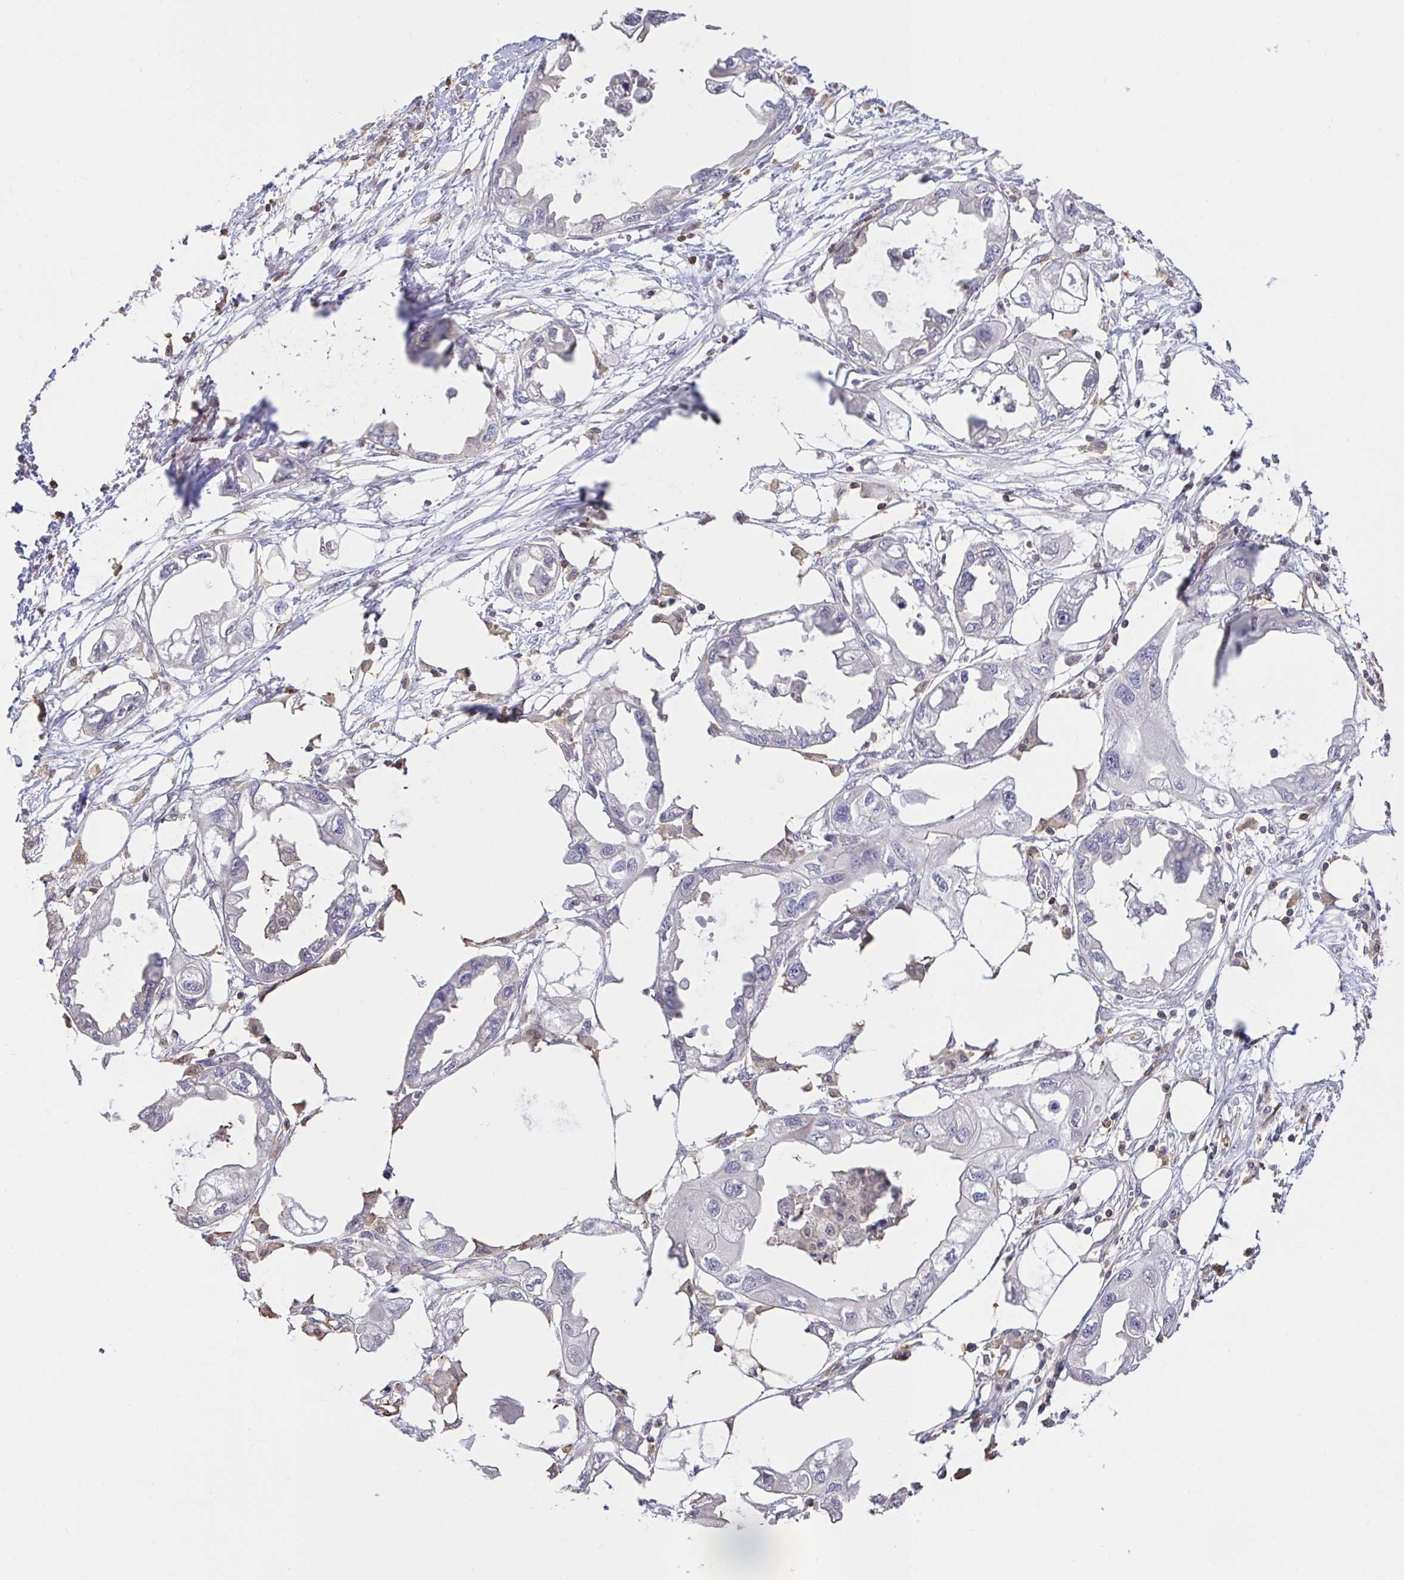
{"staining": {"intensity": "negative", "quantity": "none", "location": "none"}, "tissue": "endometrial cancer", "cell_type": "Tumor cells", "image_type": "cancer", "snomed": [{"axis": "morphology", "description": "Adenocarcinoma, NOS"}, {"axis": "morphology", "description": "Adenocarcinoma, metastatic, NOS"}, {"axis": "topography", "description": "Adipose tissue"}, {"axis": "topography", "description": "Endometrium"}], "caption": "An immunohistochemistry micrograph of endometrial adenocarcinoma is shown. There is no staining in tumor cells of endometrial adenocarcinoma. Nuclei are stained in blue.", "gene": "SKAP1", "patient": {"sex": "female", "age": 67}}